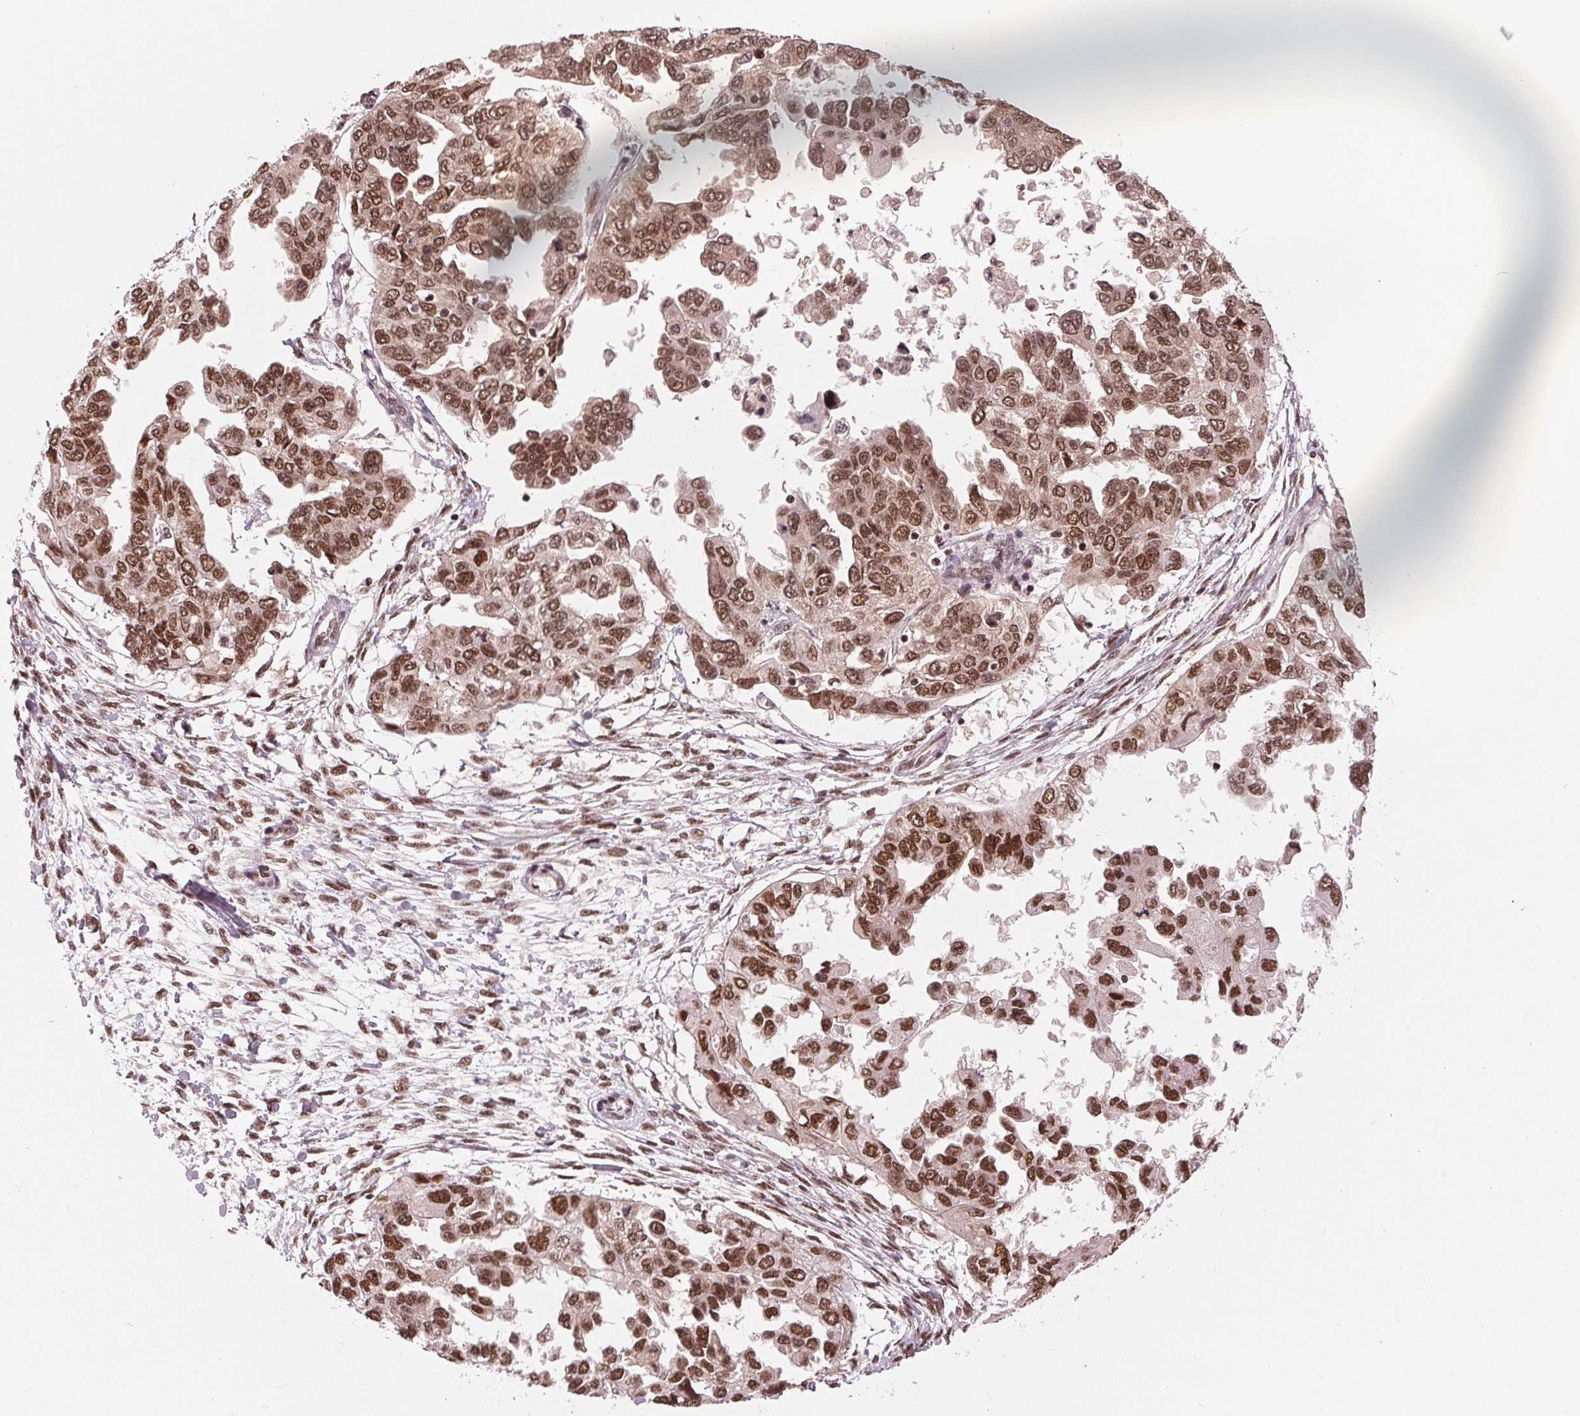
{"staining": {"intensity": "strong", "quantity": ">75%", "location": "nuclear"}, "tissue": "ovarian cancer", "cell_type": "Tumor cells", "image_type": "cancer", "snomed": [{"axis": "morphology", "description": "Cystadenocarcinoma, serous, NOS"}, {"axis": "topography", "description": "Ovary"}], "caption": "The immunohistochemical stain labels strong nuclear expression in tumor cells of ovarian cancer tissue.", "gene": "LSM2", "patient": {"sex": "female", "age": 53}}